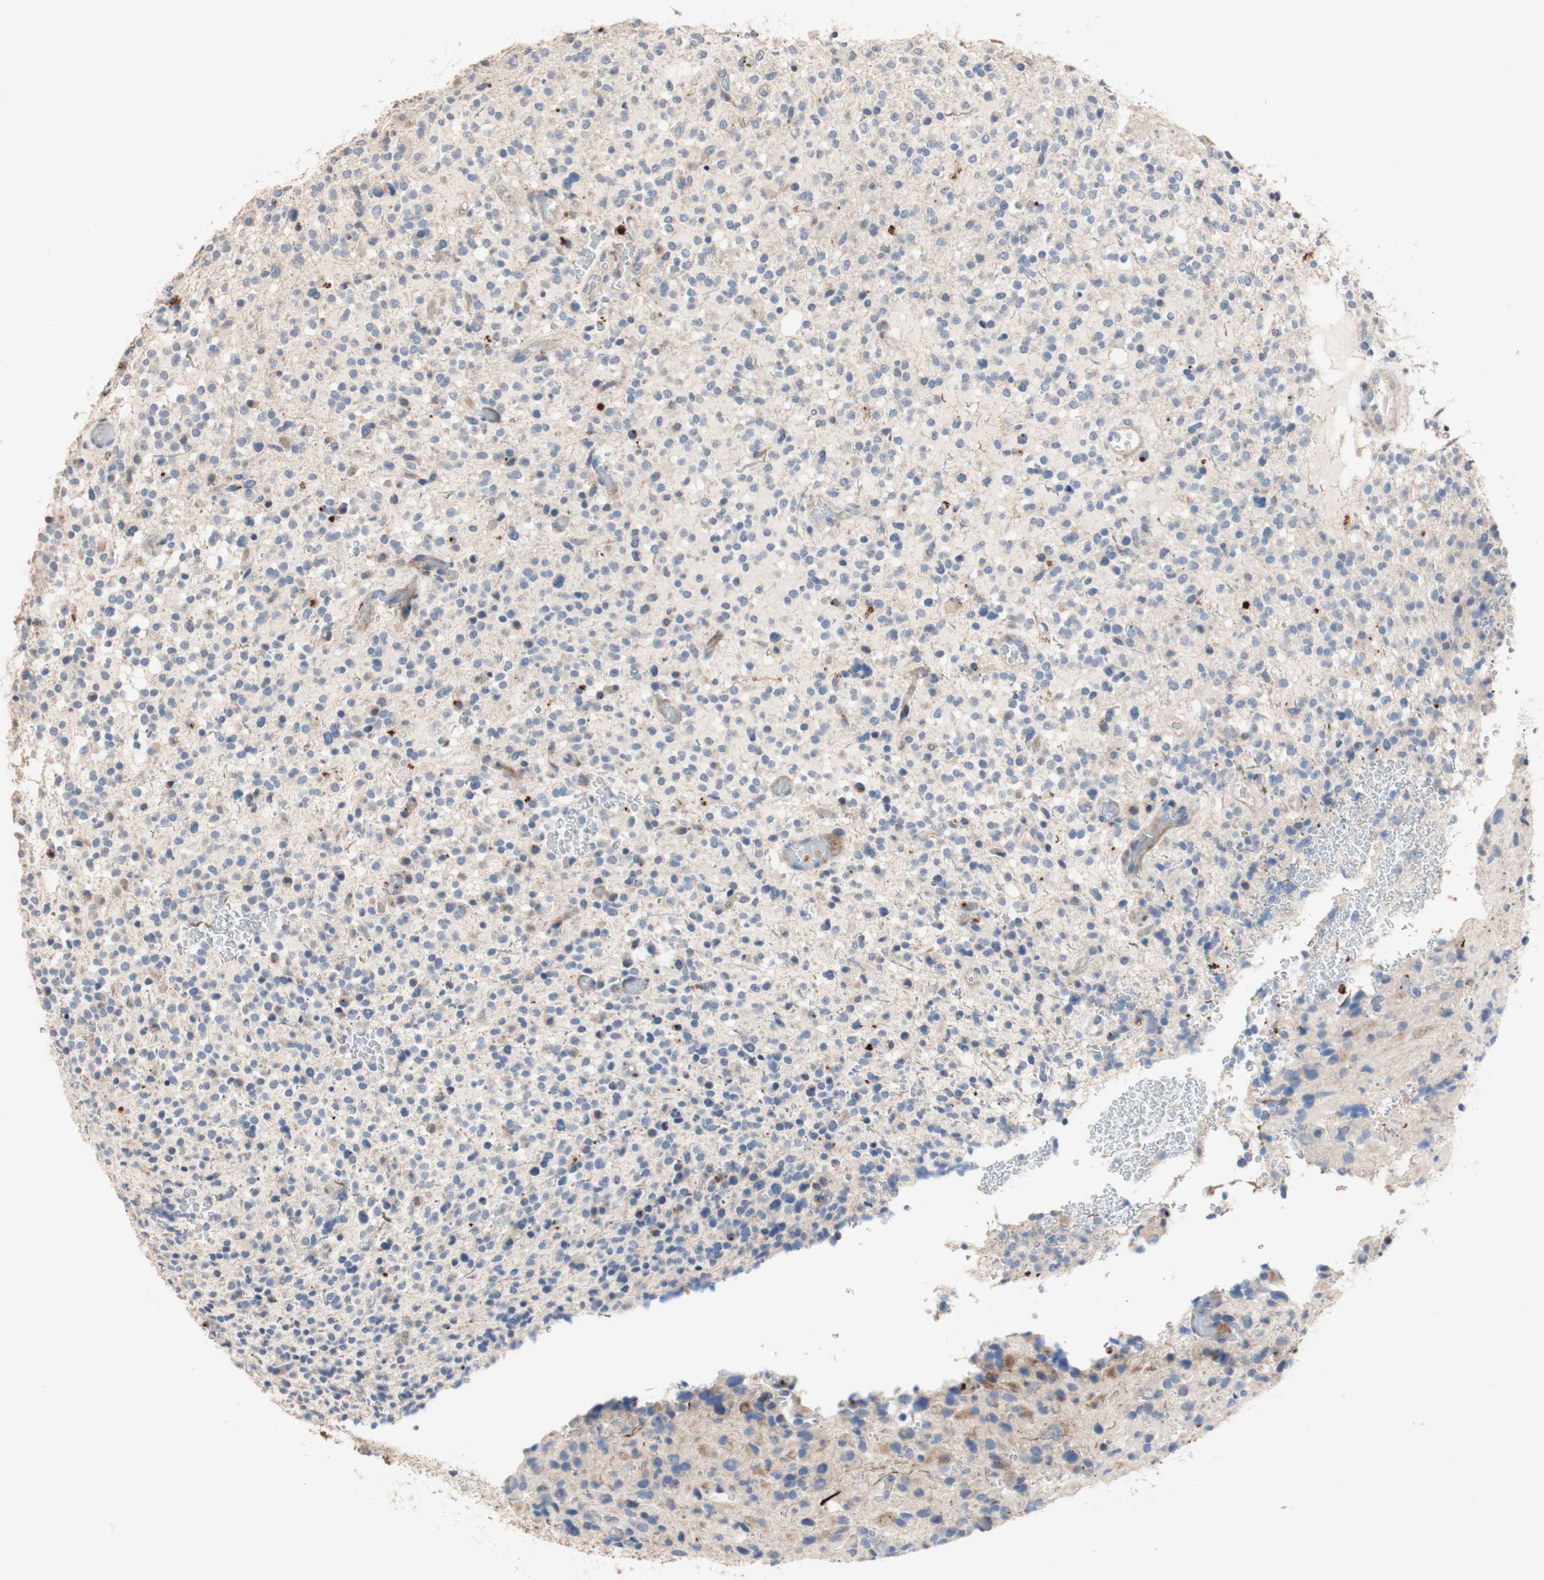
{"staining": {"intensity": "negative", "quantity": "none", "location": "none"}, "tissue": "glioma", "cell_type": "Tumor cells", "image_type": "cancer", "snomed": [{"axis": "morphology", "description": "Glioma, malignant, High grade"}, {"axis": "topography", "description": "Brain"}], "caption": "Image shows no protein staining in tumor cells of malignant glioma (high-grade) tissue.", "gene": "CDON", "patient": {"sex": "male", "age": 48}}